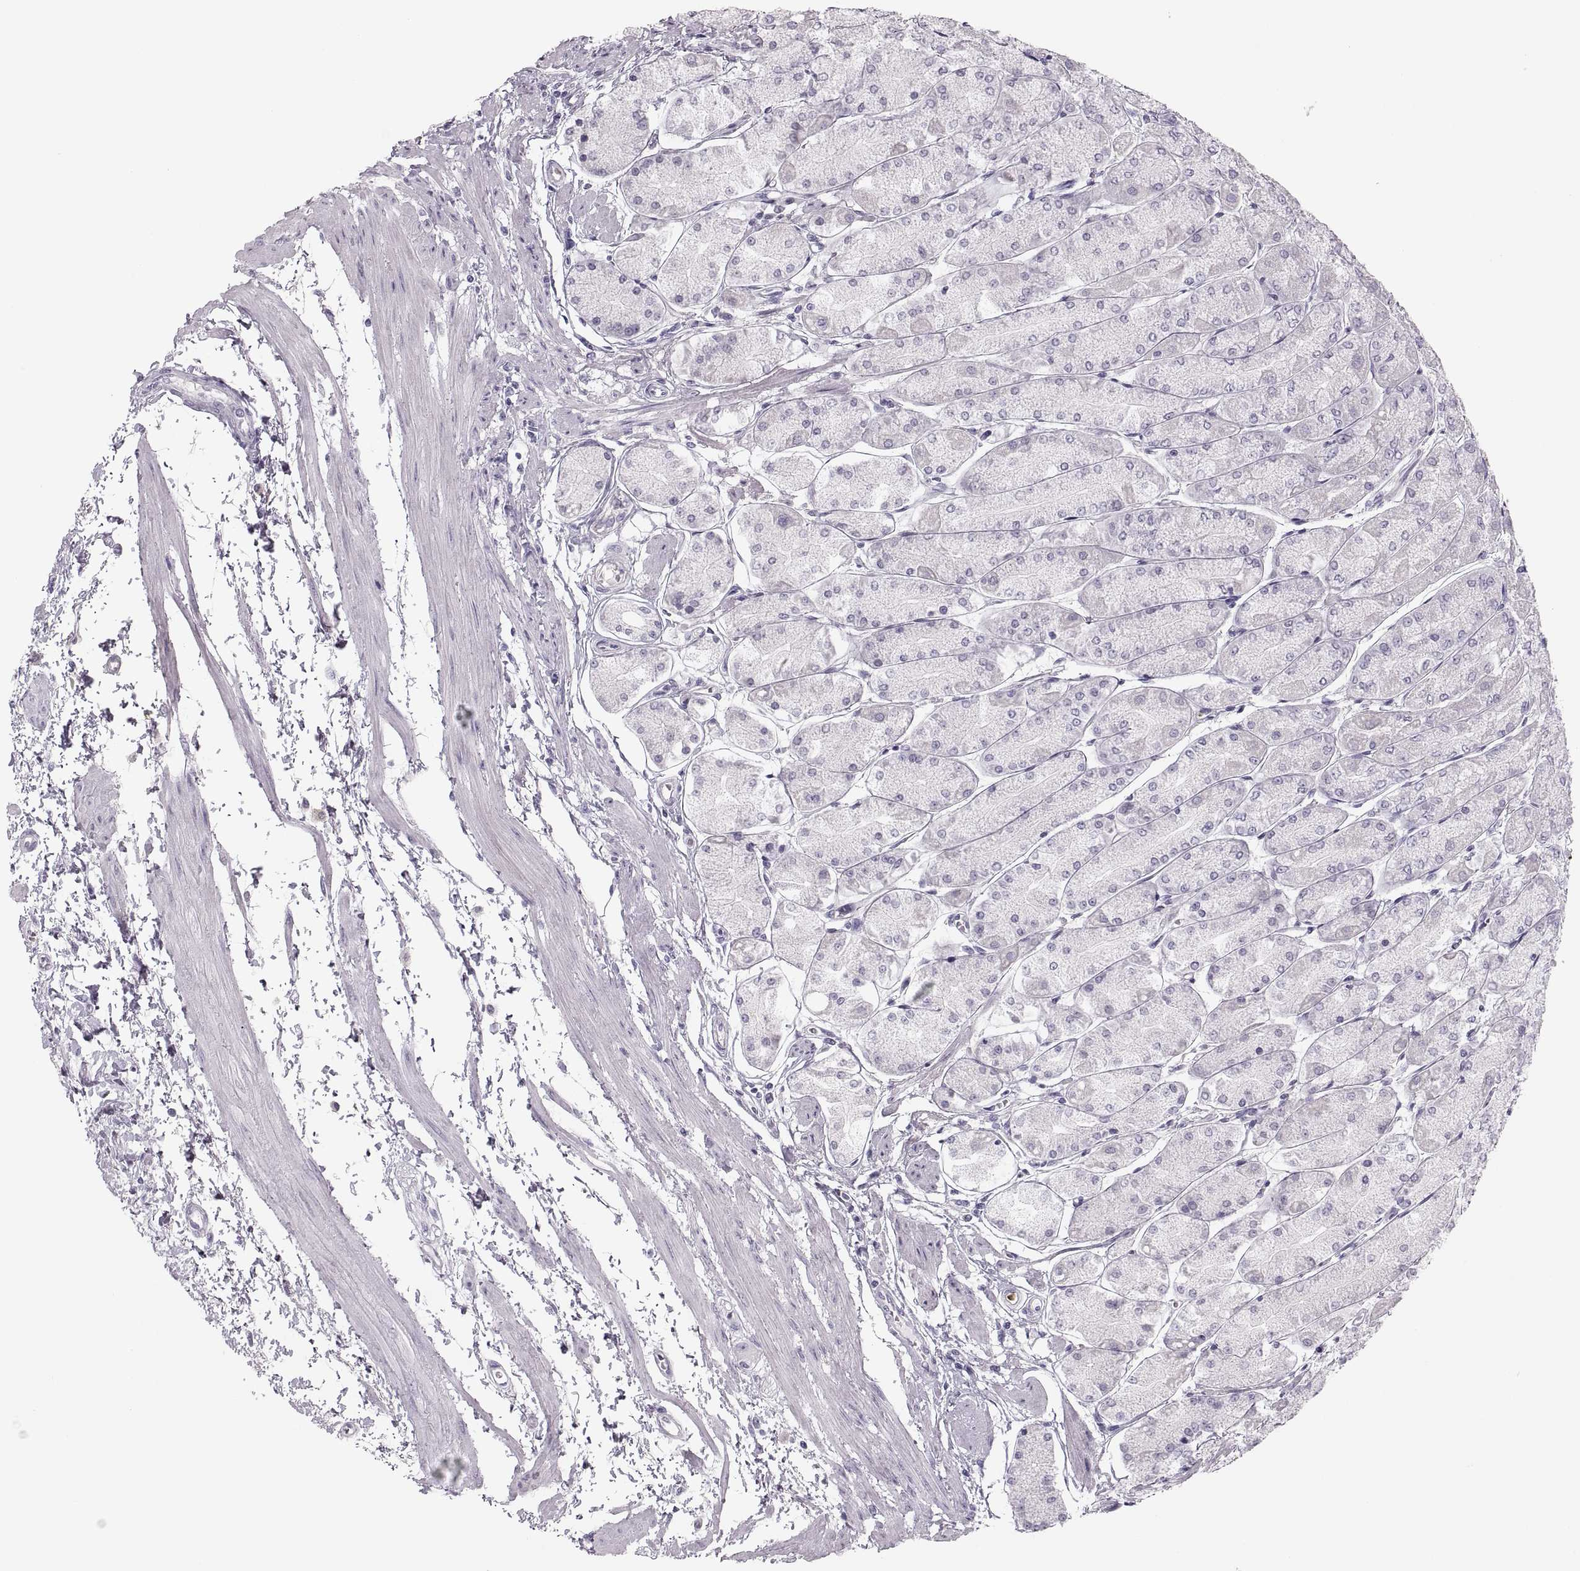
{"staining": {"intensity": "negative", "quantity": "none", "location": "none"}, "tissue": "stomach", "cell_type": "Glandular cells", "image_type": "normal", "snomed": [{"axis": "morphology", "description": "Normal tissue, NOS"}, {"axis": "topography", "description": "Stomach, upper"}], "caption": "High power microscopy photomicrograph of an IHC photomicrograph of normal stomach, revealing no significant staining in glandular cells. (Brightfield microscopy of DAB (3,3'-diaminobenzidine) immunohistochemistry at high magnification).", "gene": "MILR1", "patient": {"sex": "male", "age": 60}}